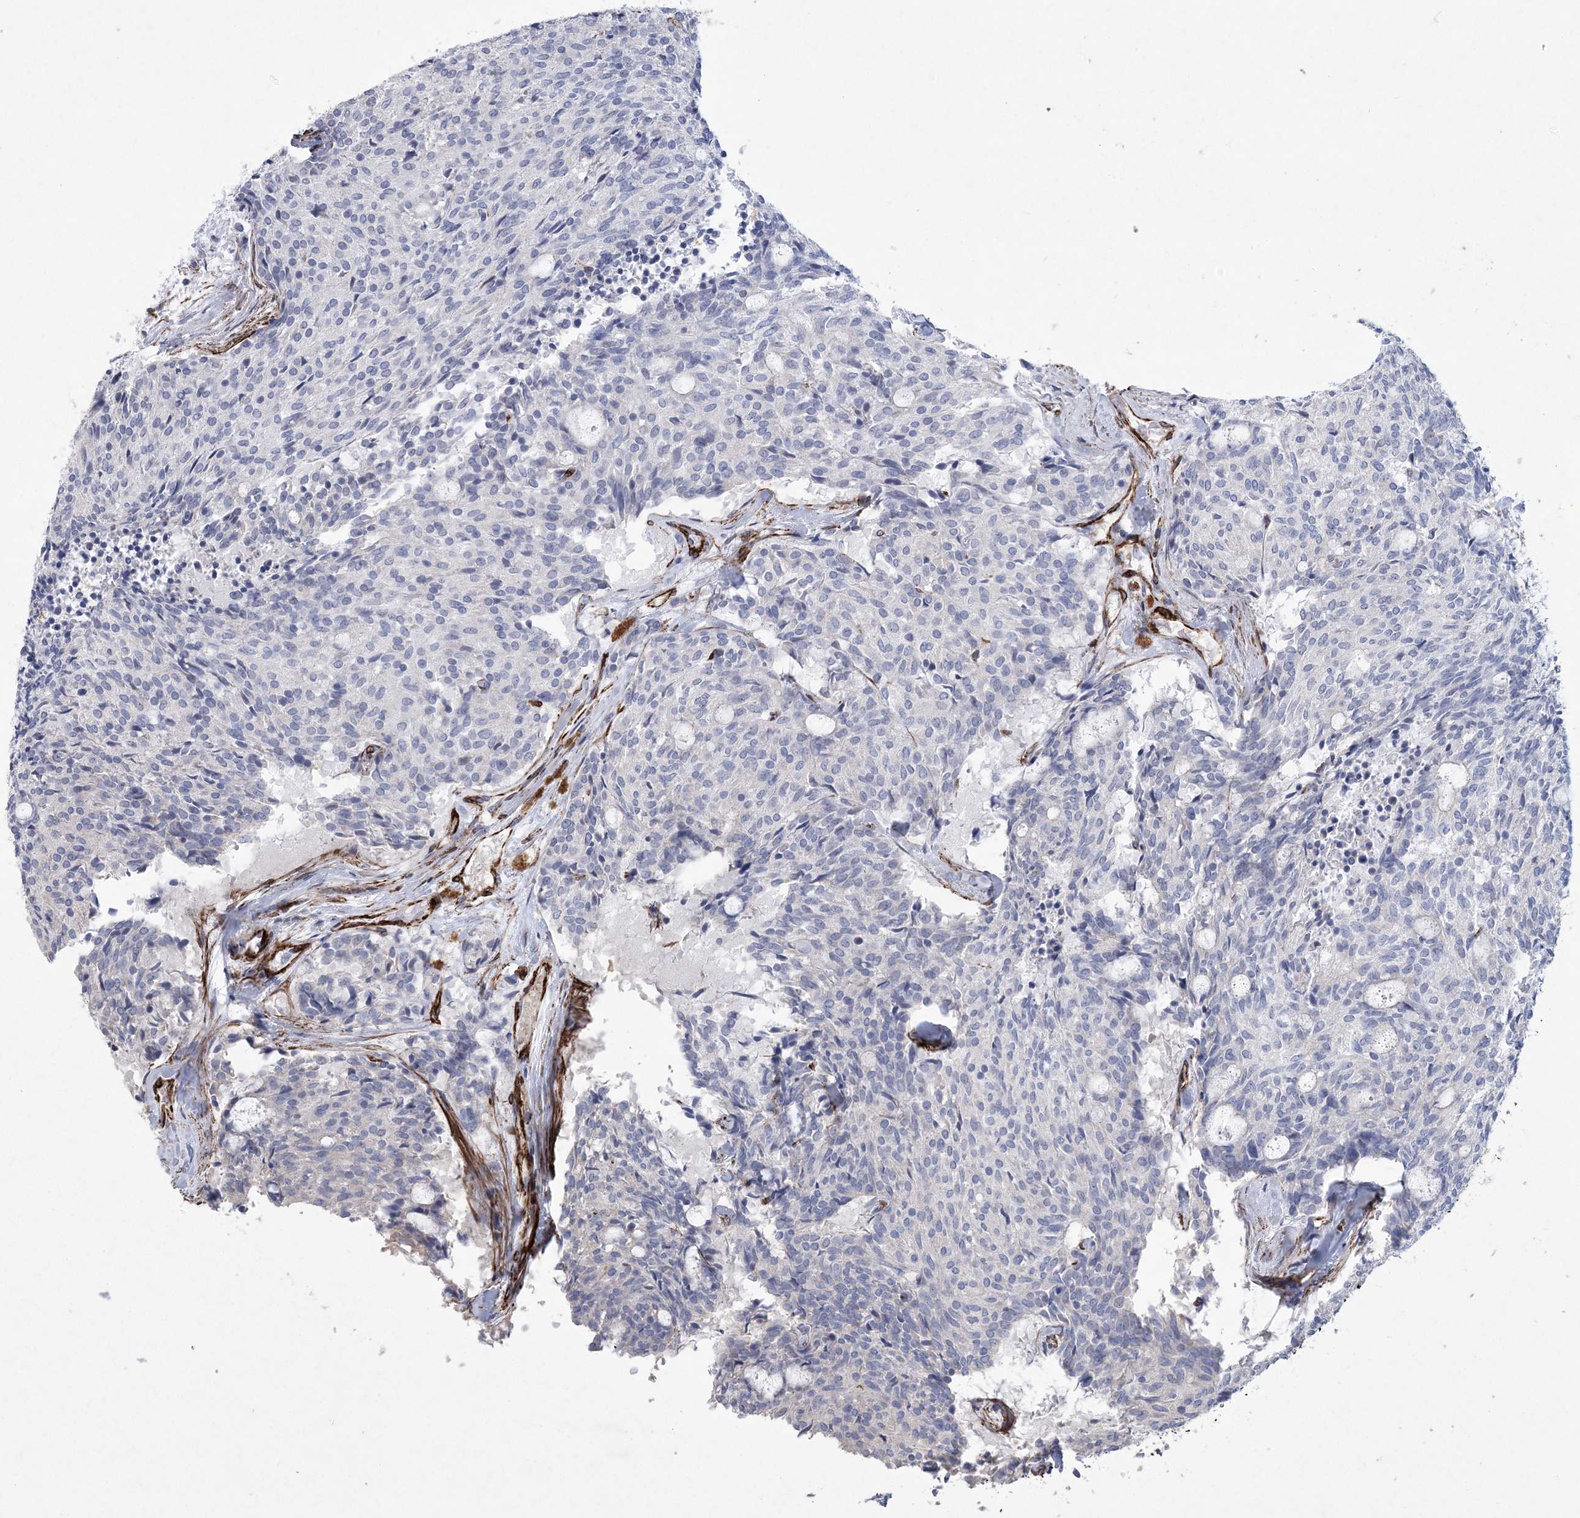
{"staining": {"intensity": "negative", "quantity": "none", "location": "none"}, "tissue": "carcinoid", "cell_type": "Tumor cells", "image_type": "cancer", "snomed": [{"axis": "morphology", "description": "Carcinoid, malignant, NOS"}, {"axis": "topography", "description": "Pancreas"}], "caption": "Immunohistochemical staining of human carcinoid displays no significant expression in tumor cells. (Stains: DAB immunohistochemistry with hematoxylin counter stain, Microscopy: brightfield microscopy at high magnification).", "gene": "ARSJ", "patient": {"sex": "female", "age": 54}}